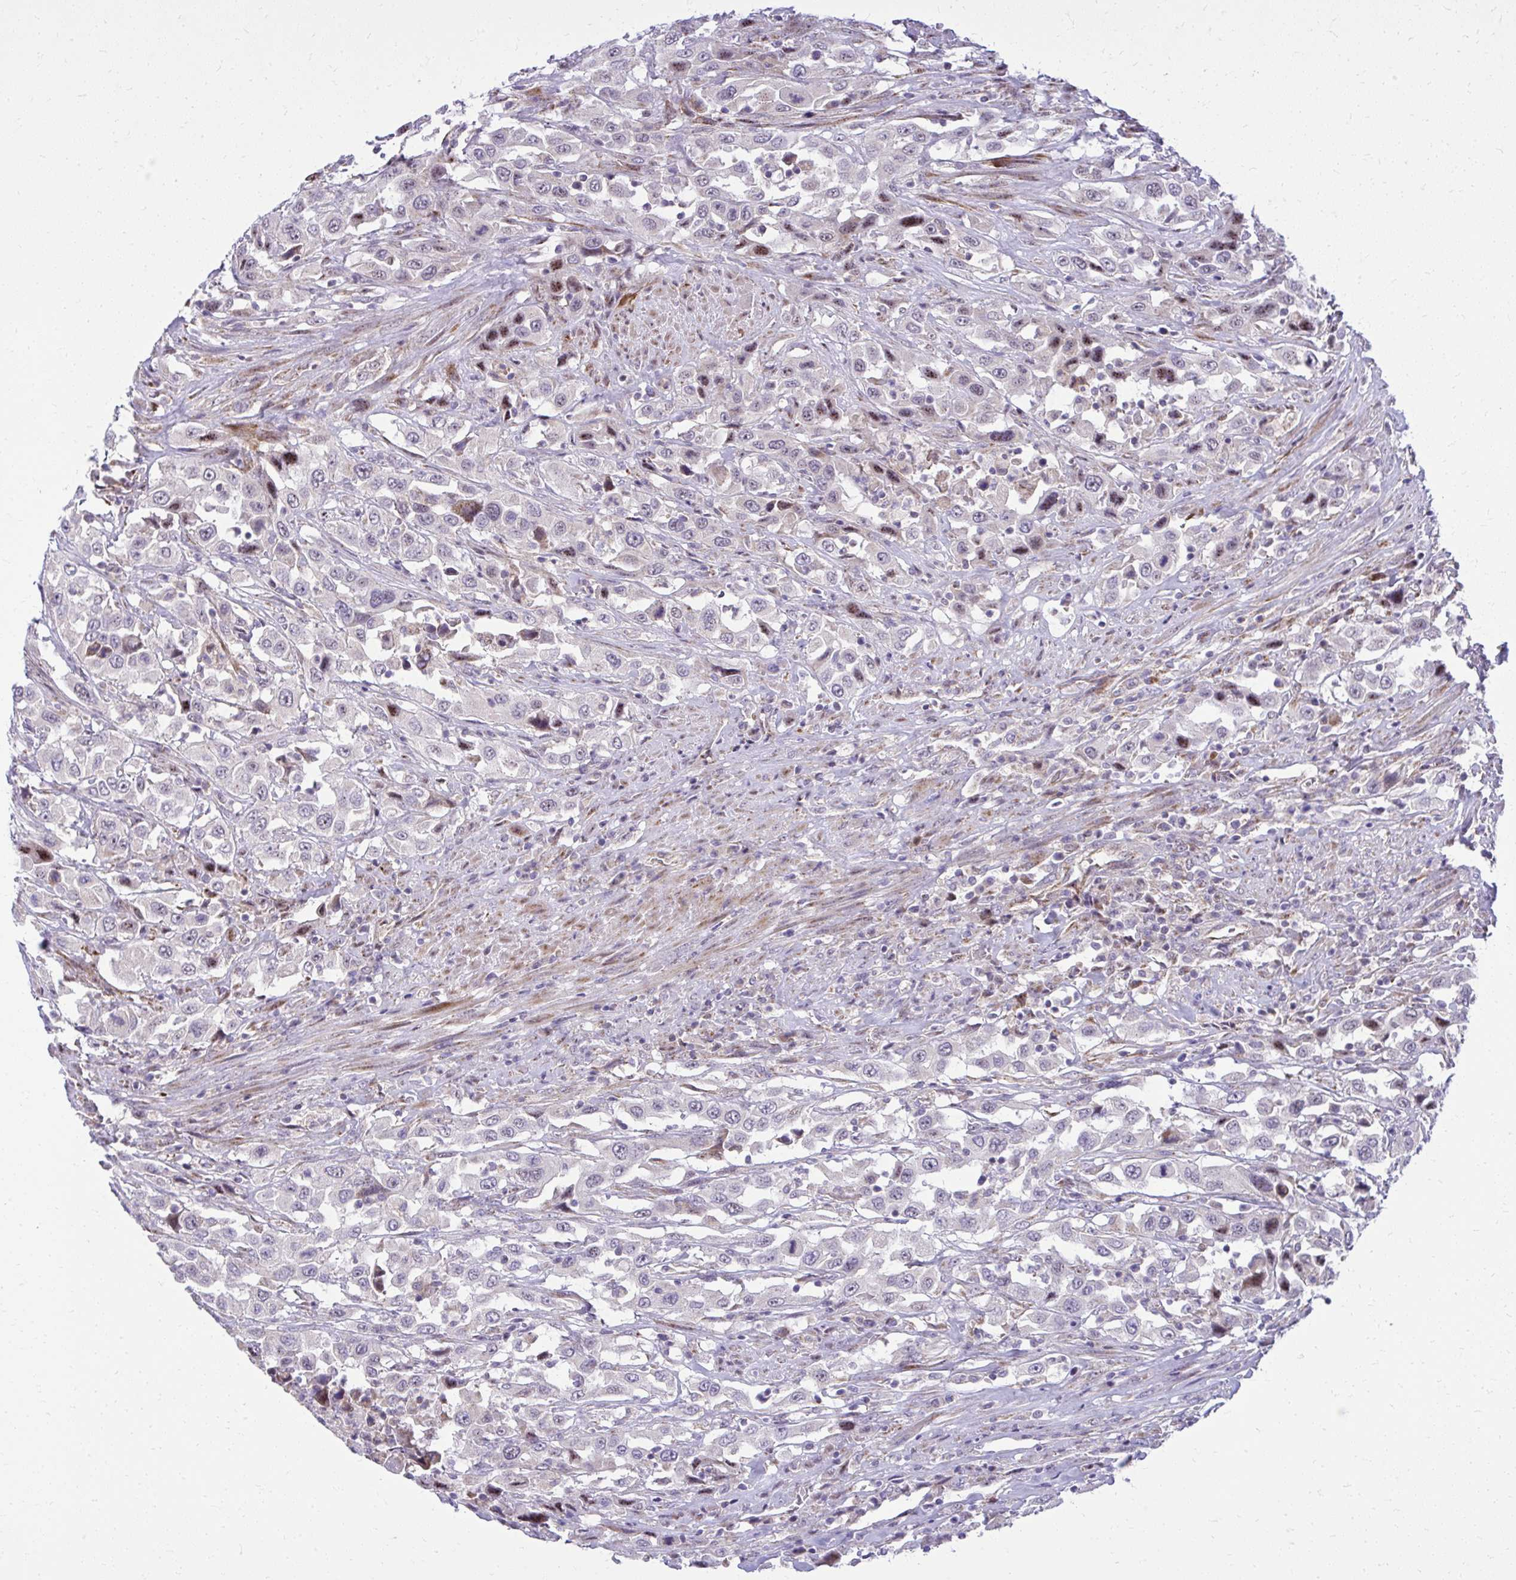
{"staining": {"intensity": "negative", "quantity": "none", "location": "none"}, "tissue": "urothelial cancer", "cell_type": "Tumor cells", "image_type": "cancer", "snomed": [{"axis": "morphology", "description": "Urothelial carcinoma, High grade"}, {"axis": "topography", "description": "Urinary bladder"}], "caption": "The IHC histopathology image has no significant staining in tumor cells of urothelial cancer tissue.", "gene": "GPRIN3", "patient": {"sex": "male", "age": 61}}